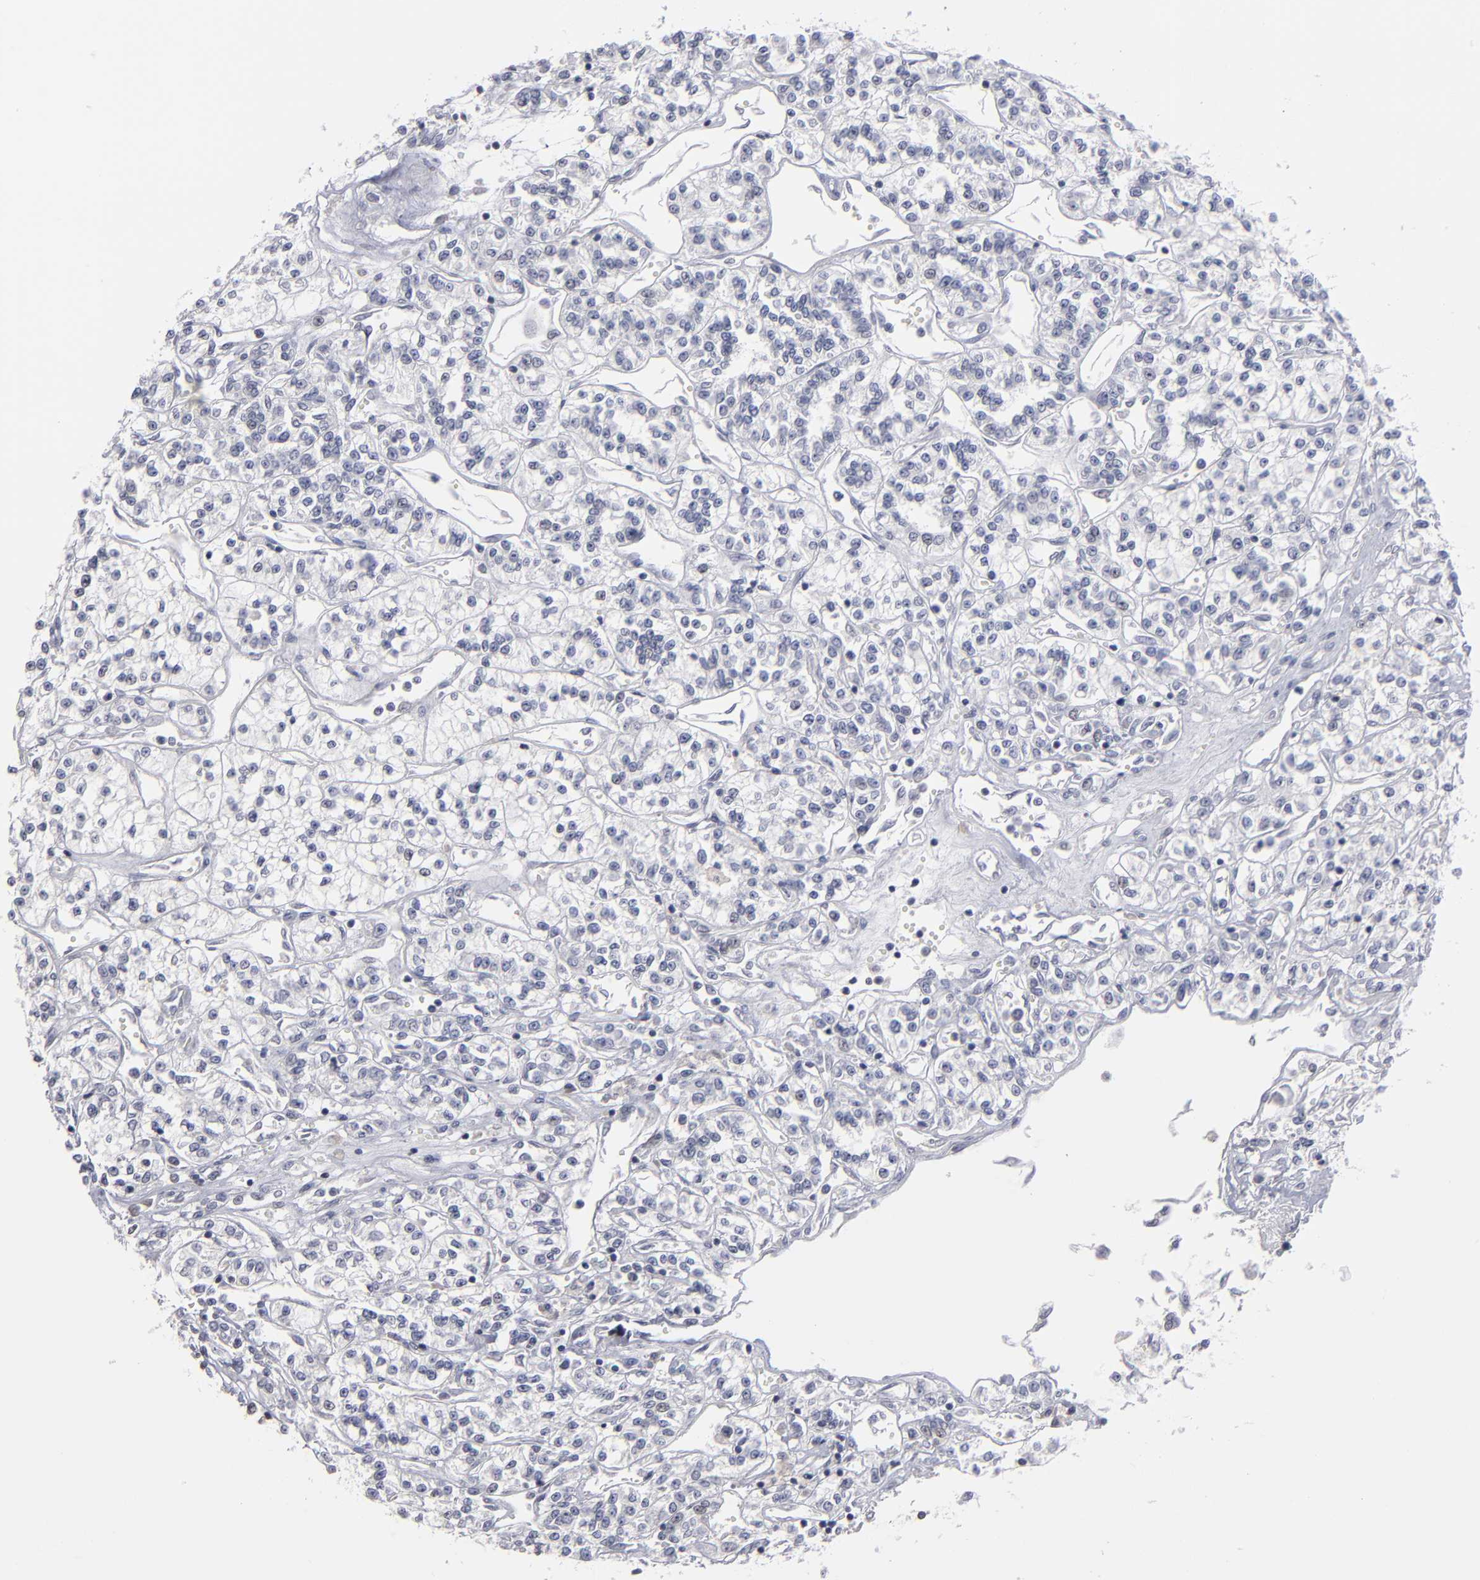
{"staining": {"intensity": "negative", "quantity": "none", "location": "none"}, "tissue": "renal cancer", "cell_type": "Tumor cells", "image_type": "cancer", "snomed": [{"axis": "morphology", "description": "Adenocarcinoma, NOS"}, {"axis": "topography", "description": "Kidney"}], "caption": "Immunohistochemistry (IHC) photomicrograph of human renal cancer (adenocarcinoma) stained for a protein (brown), which shows no staining in tumor cells.", "gene": "RPH3A", "patient": {"sex": "female", "age": 76}}